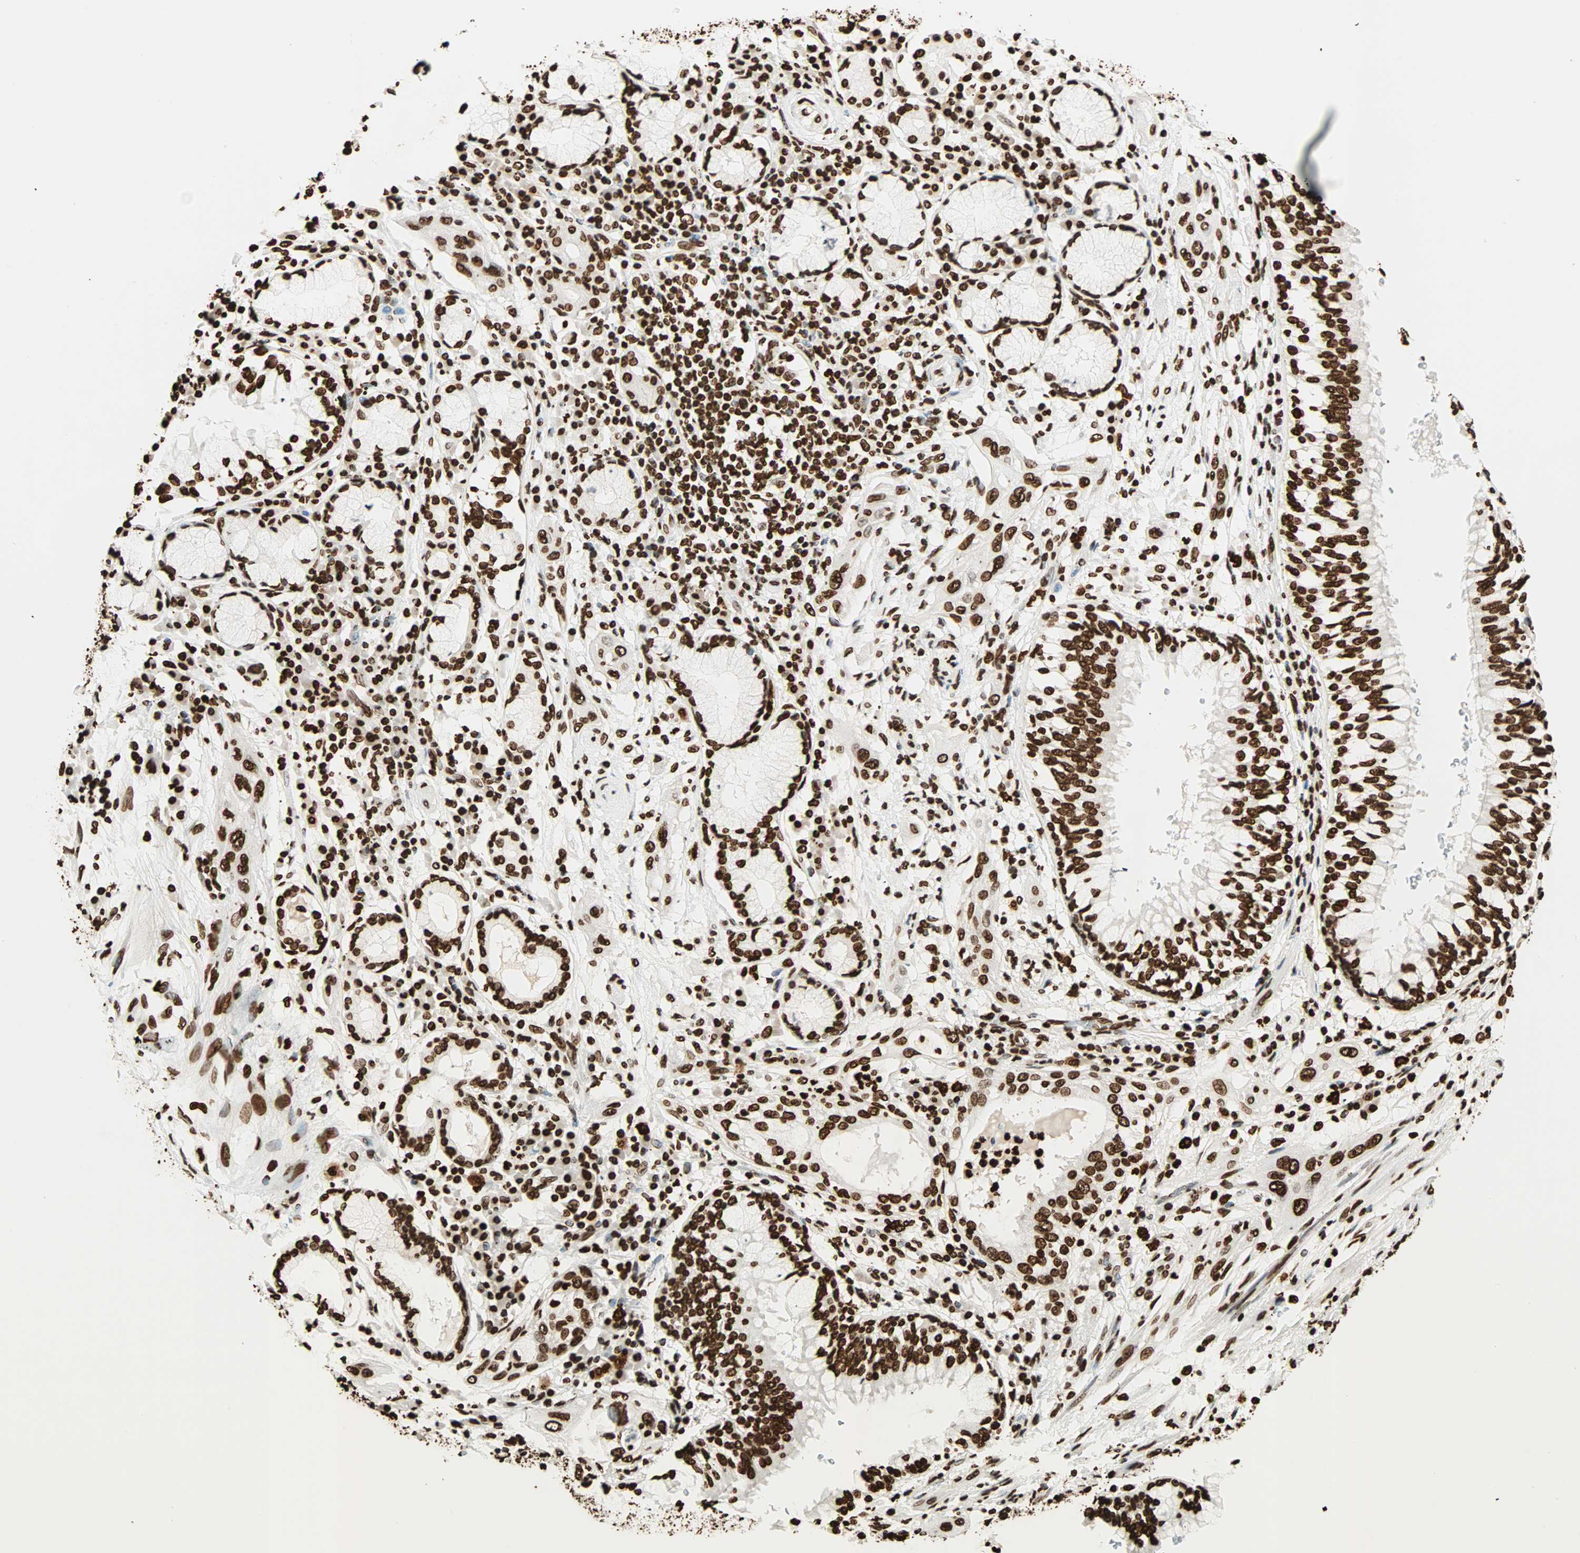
{"staining": {"intensity": "strong", "quantity": ">75%", "location": "nuclear"}, "tissue": "lung cancer", "cell_type": "Tumor cells", "image_type": "cancer", "snomed": [{"axis": "morphology", "description": "Squamous cell carcinoma, NOS"}, {"axis": "topography", "description": "Lung"}], "caption": "Protein expression analysis of human squamous cell carcinoma (lung) reveals strong nuclear staining in approximately >75% of tumor cells.", "gene": "GLI2", "patient": {"sex": "female", "age": 47}}